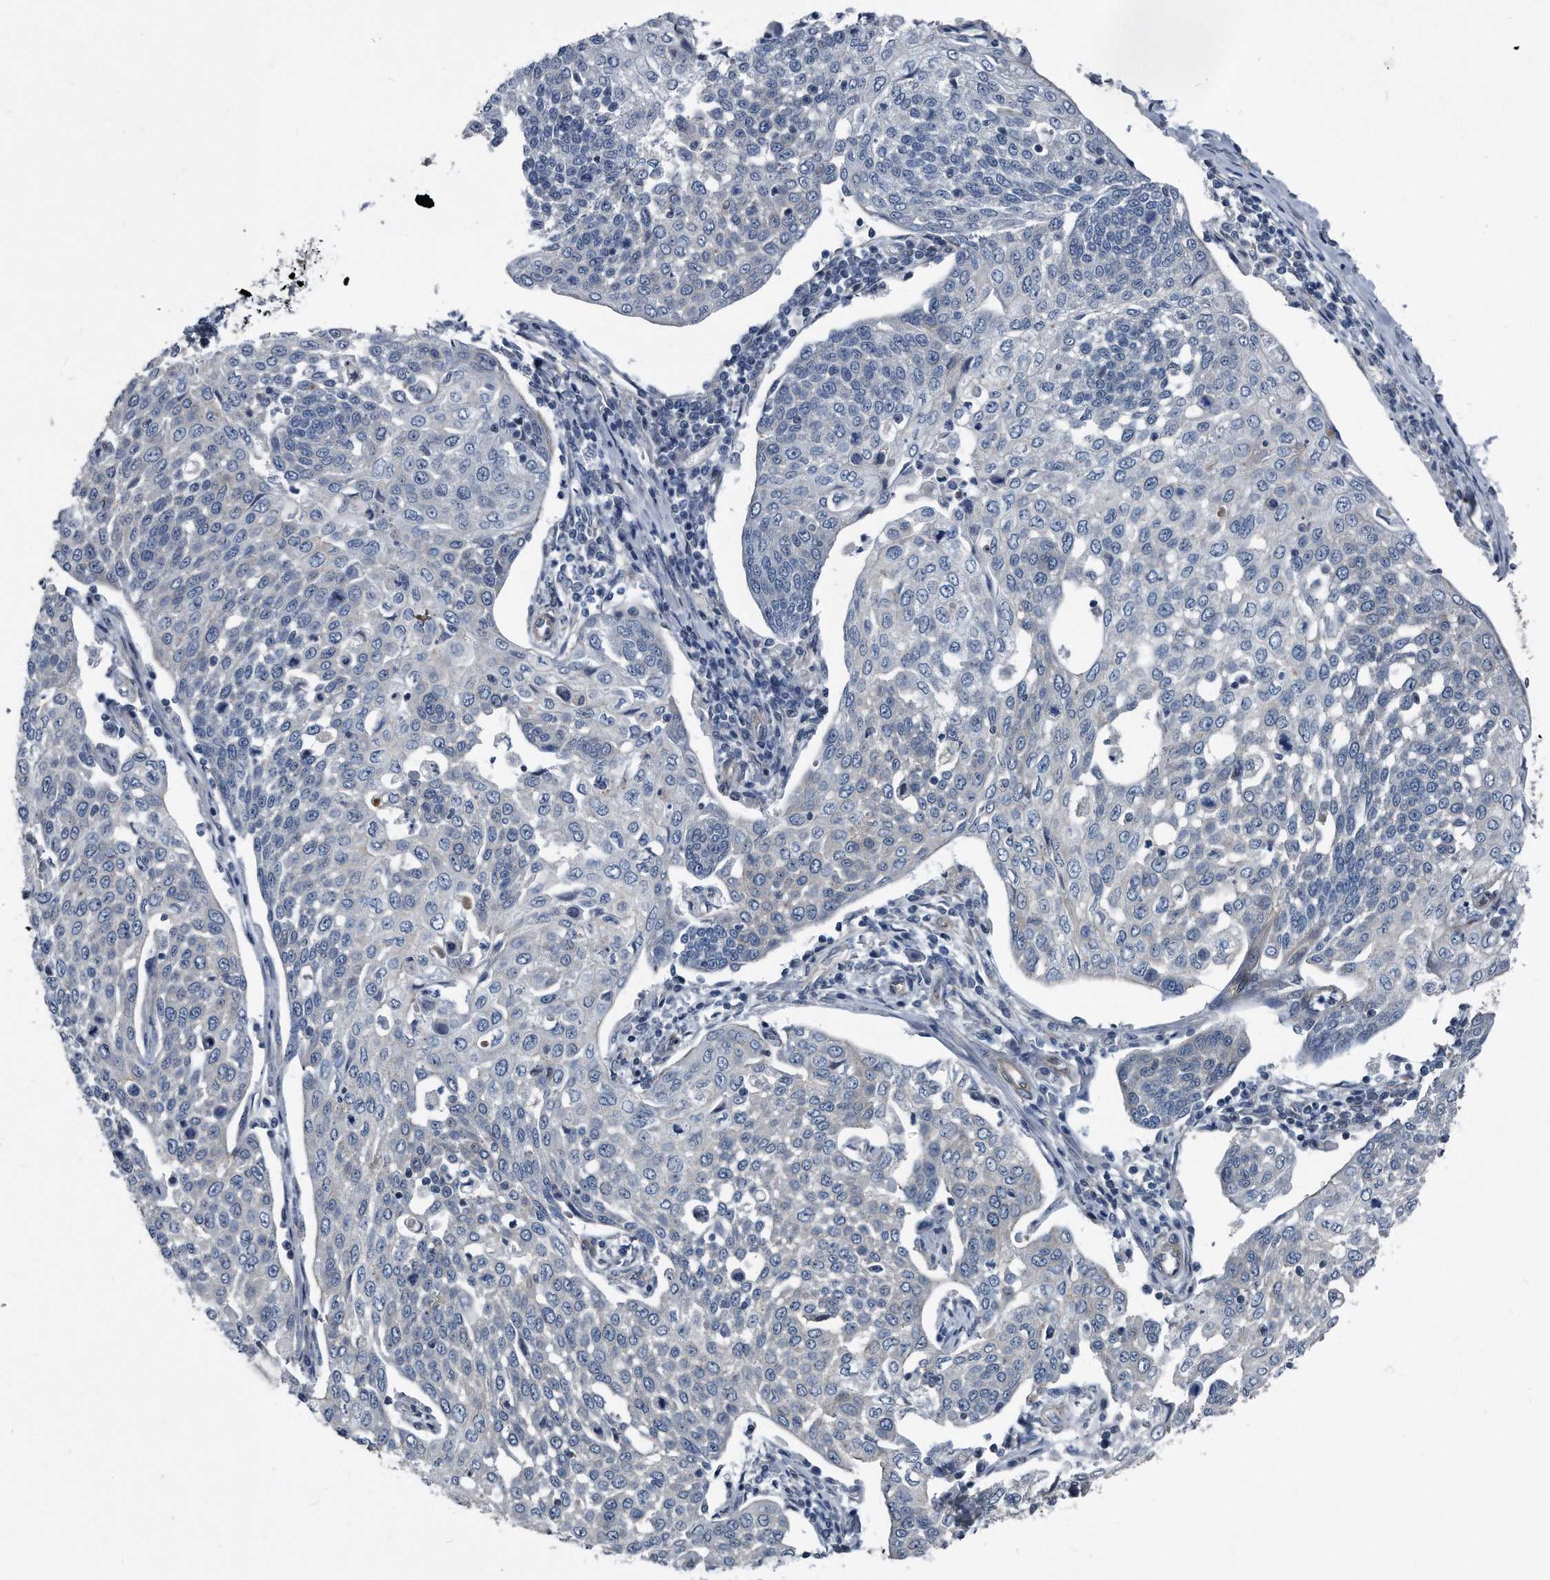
{"staining": {"intensity": "negative", "quantity": "none", "location": "none"}, "tissue": "cervical cancer", "cell_type": "Tumor cells", "image_type": "cancer", "snomed": [{"axis": "morphology", "description": "Squamous cell carcinoma, NOS"}, {"axis": "topography", "description": "Cervix"}], "caption": "The IHC photomicrograph has no significant expression in tumor cells of cervical cancer tissue.", "gene": "PLEC", "patient": {"sex": "female", "age": 34}}